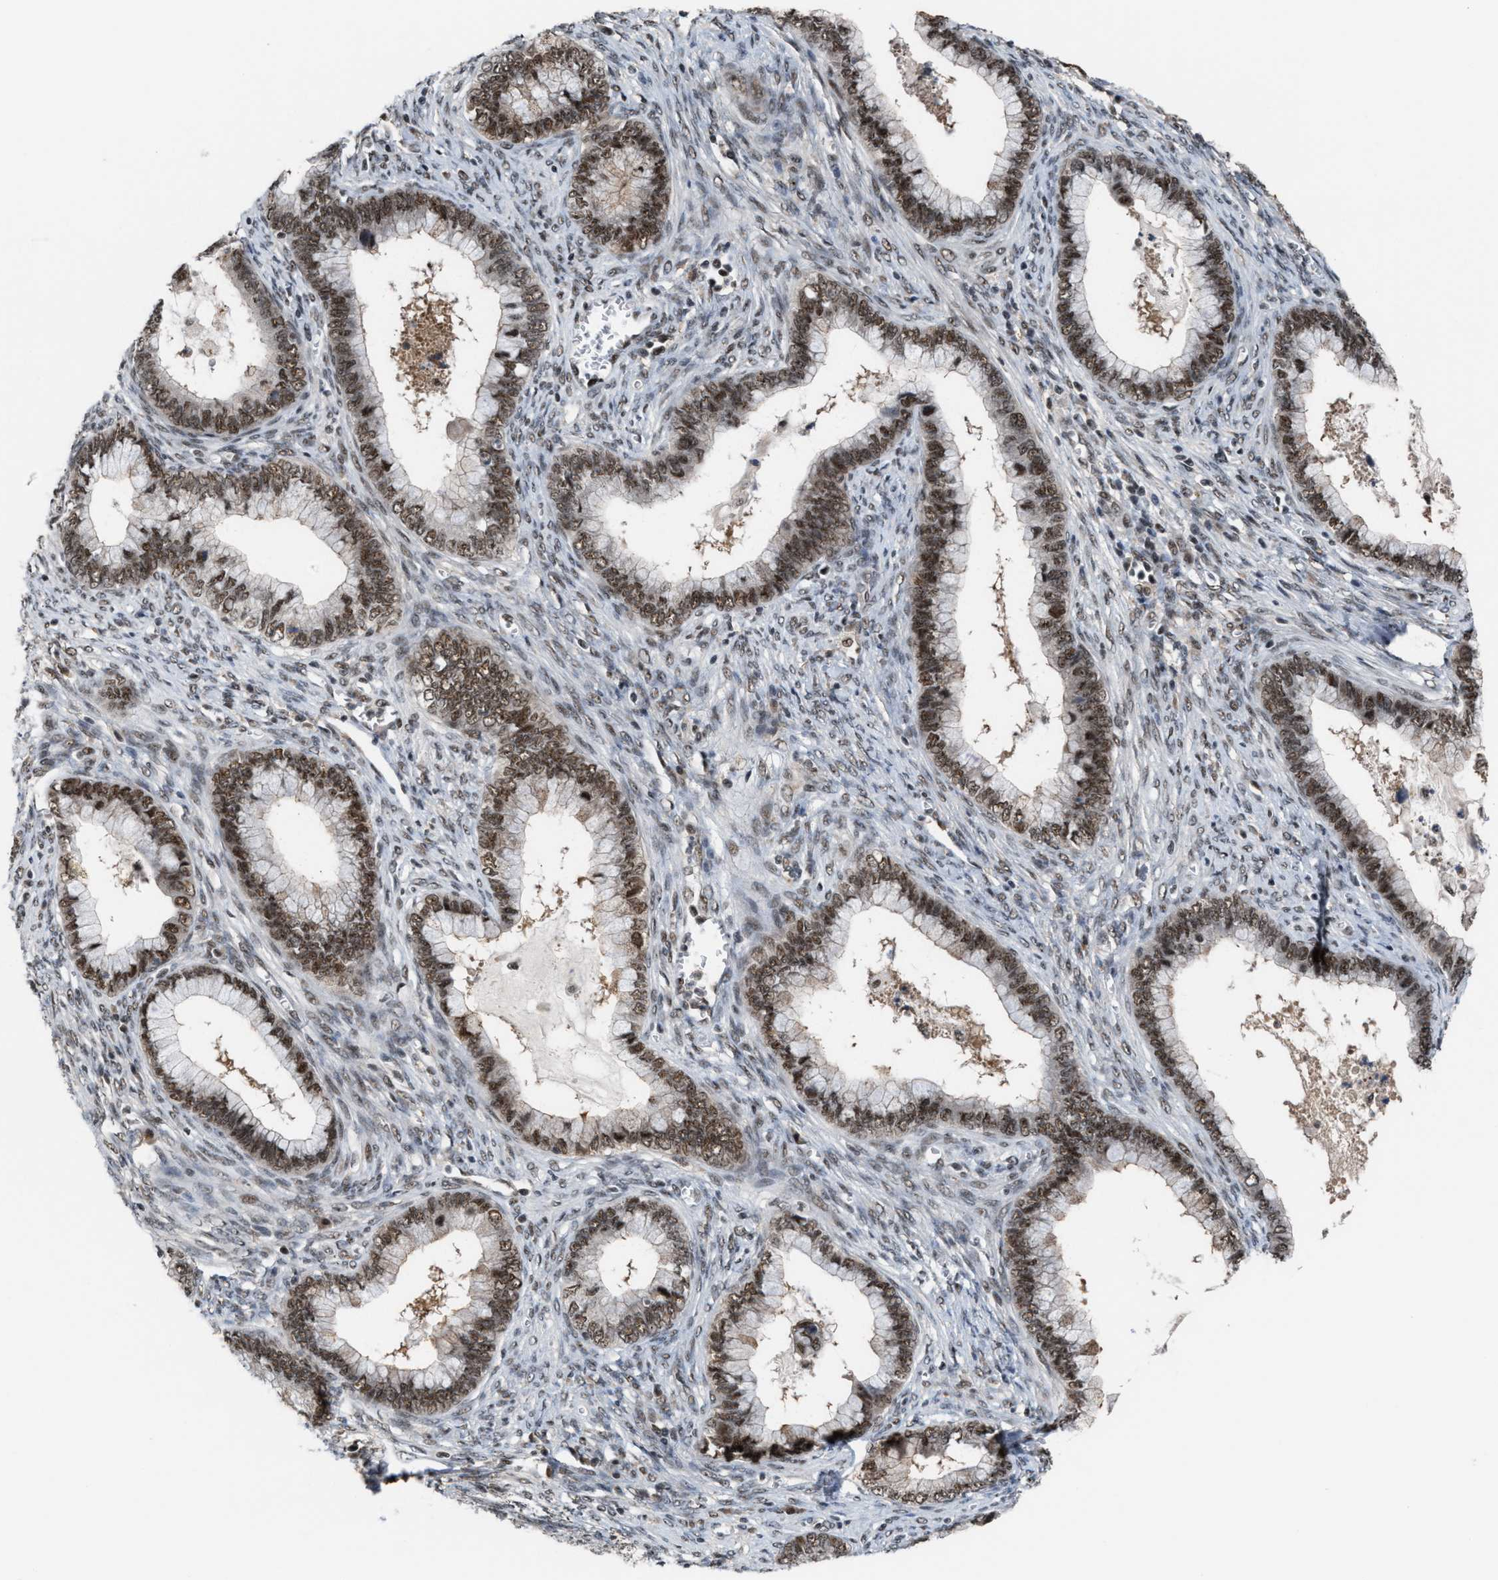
{"staining": {"intensity": "moderate", "quantity": ">75%", "location": "nuclear"}, "tissue": "cervical cancer", "cell_type": "Tumor cells", "image_type": "cancer", "snomed": [{"axis": "morphology", "description": "Adenocarcinoma, NOS"}, {"axis": "topography", "description": "Cervix"}], "caption": "There is medium levels of moderate nuclear staining in tumor cells of adenocarcinoma (cervical), as demonstrated by immunohistochemical staining (brown color).", "gene": "PRPF4", "patient": {"sex": "female", "age": 44}}